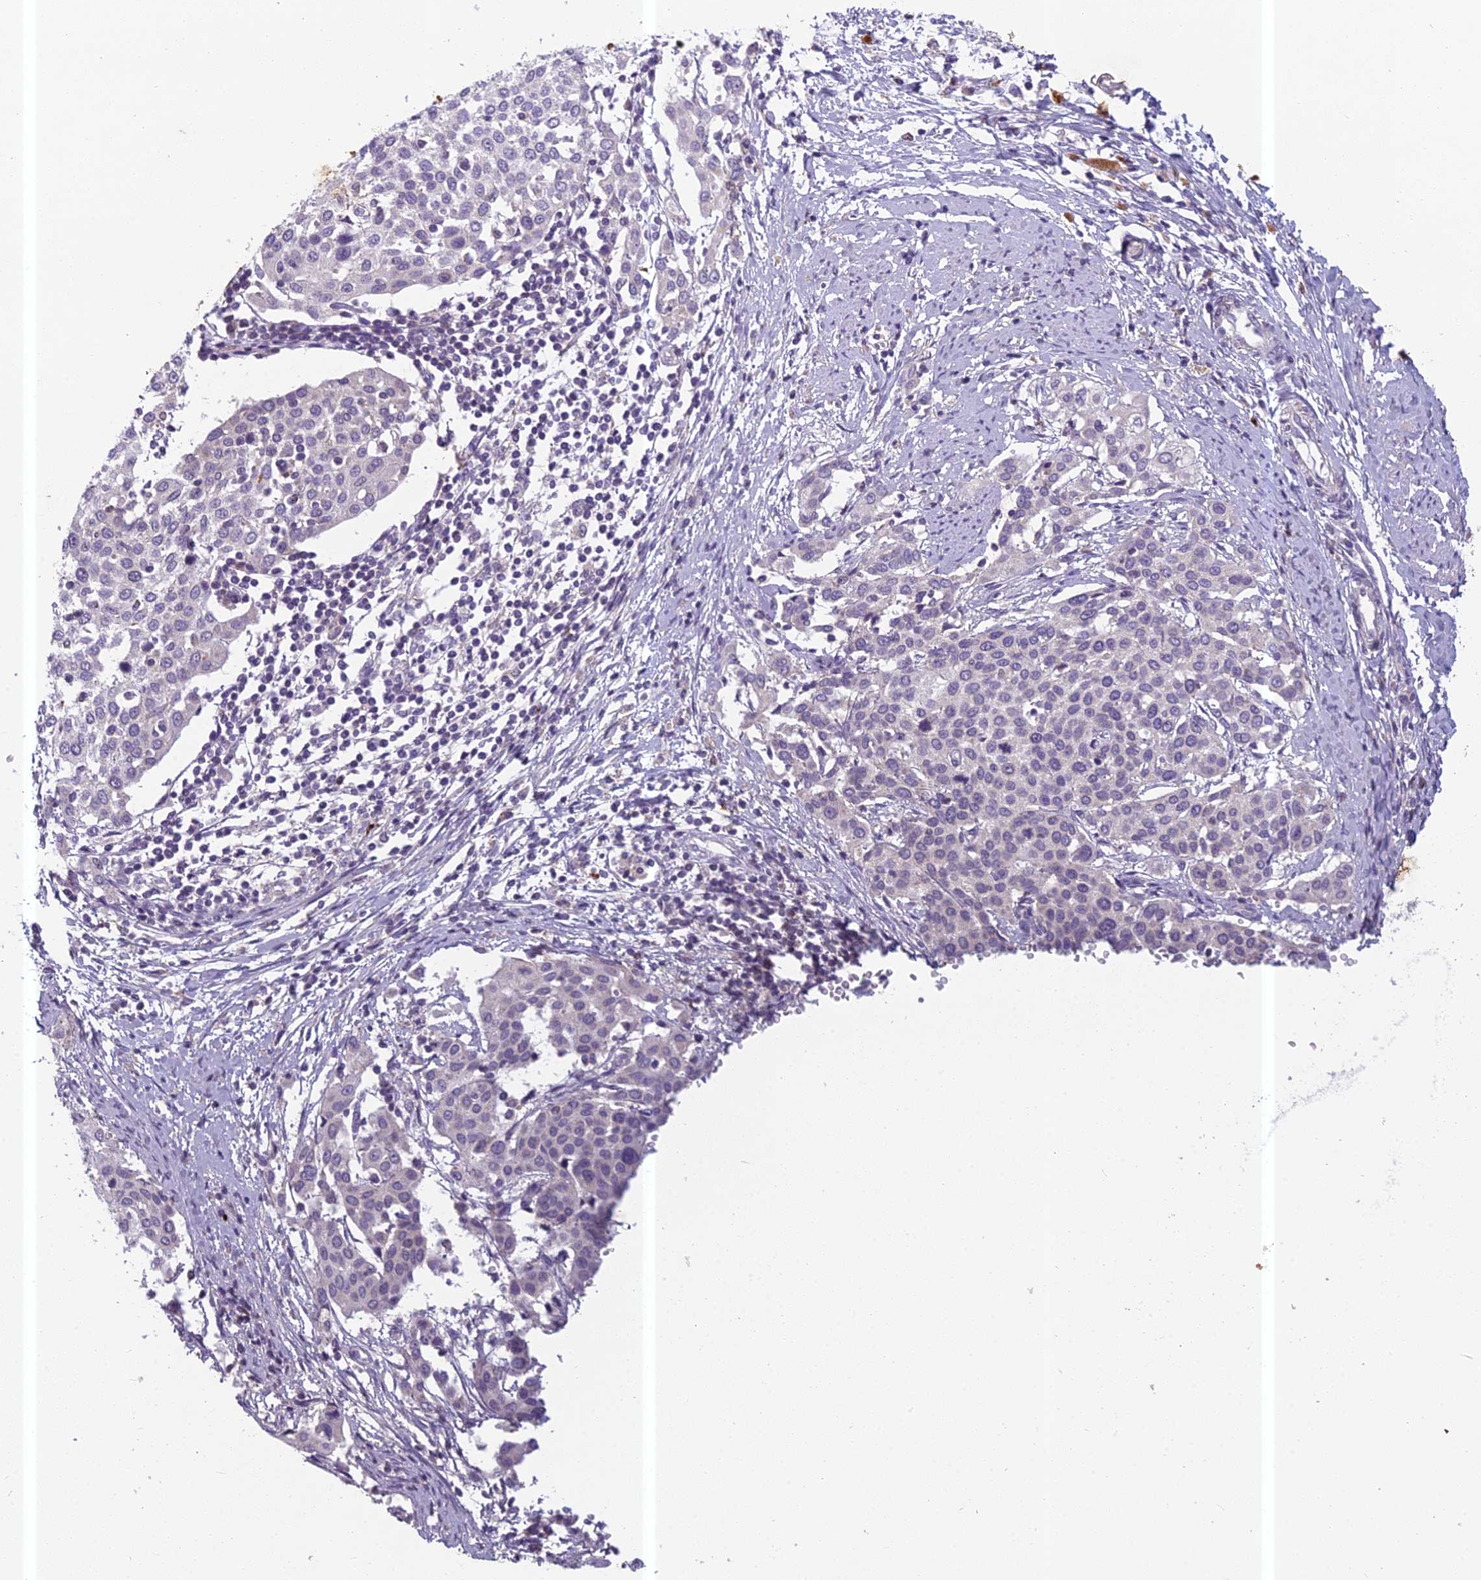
{"staining": {"intensity": "negative", "quantity": "none", "location": "none"}, "tissue": "cervical cancer", "cell_type": "Tumor cells", "image_type": "cancer", "snomed": [{"axis": "morphology", "description": "Squamous cell carcinoma, NOS"}, {"axis": "topography", "description": "Cervix"}], "caption": "This image is of squamous cell carcinoma (cervical) stained with immunohistochemistry to label a protein in brown with the nuclei are counter-stained blue. There is no expression in tumor cells.", "gene": "ENSG00000188897", "patient": {"sex": "female", "age": 44}}